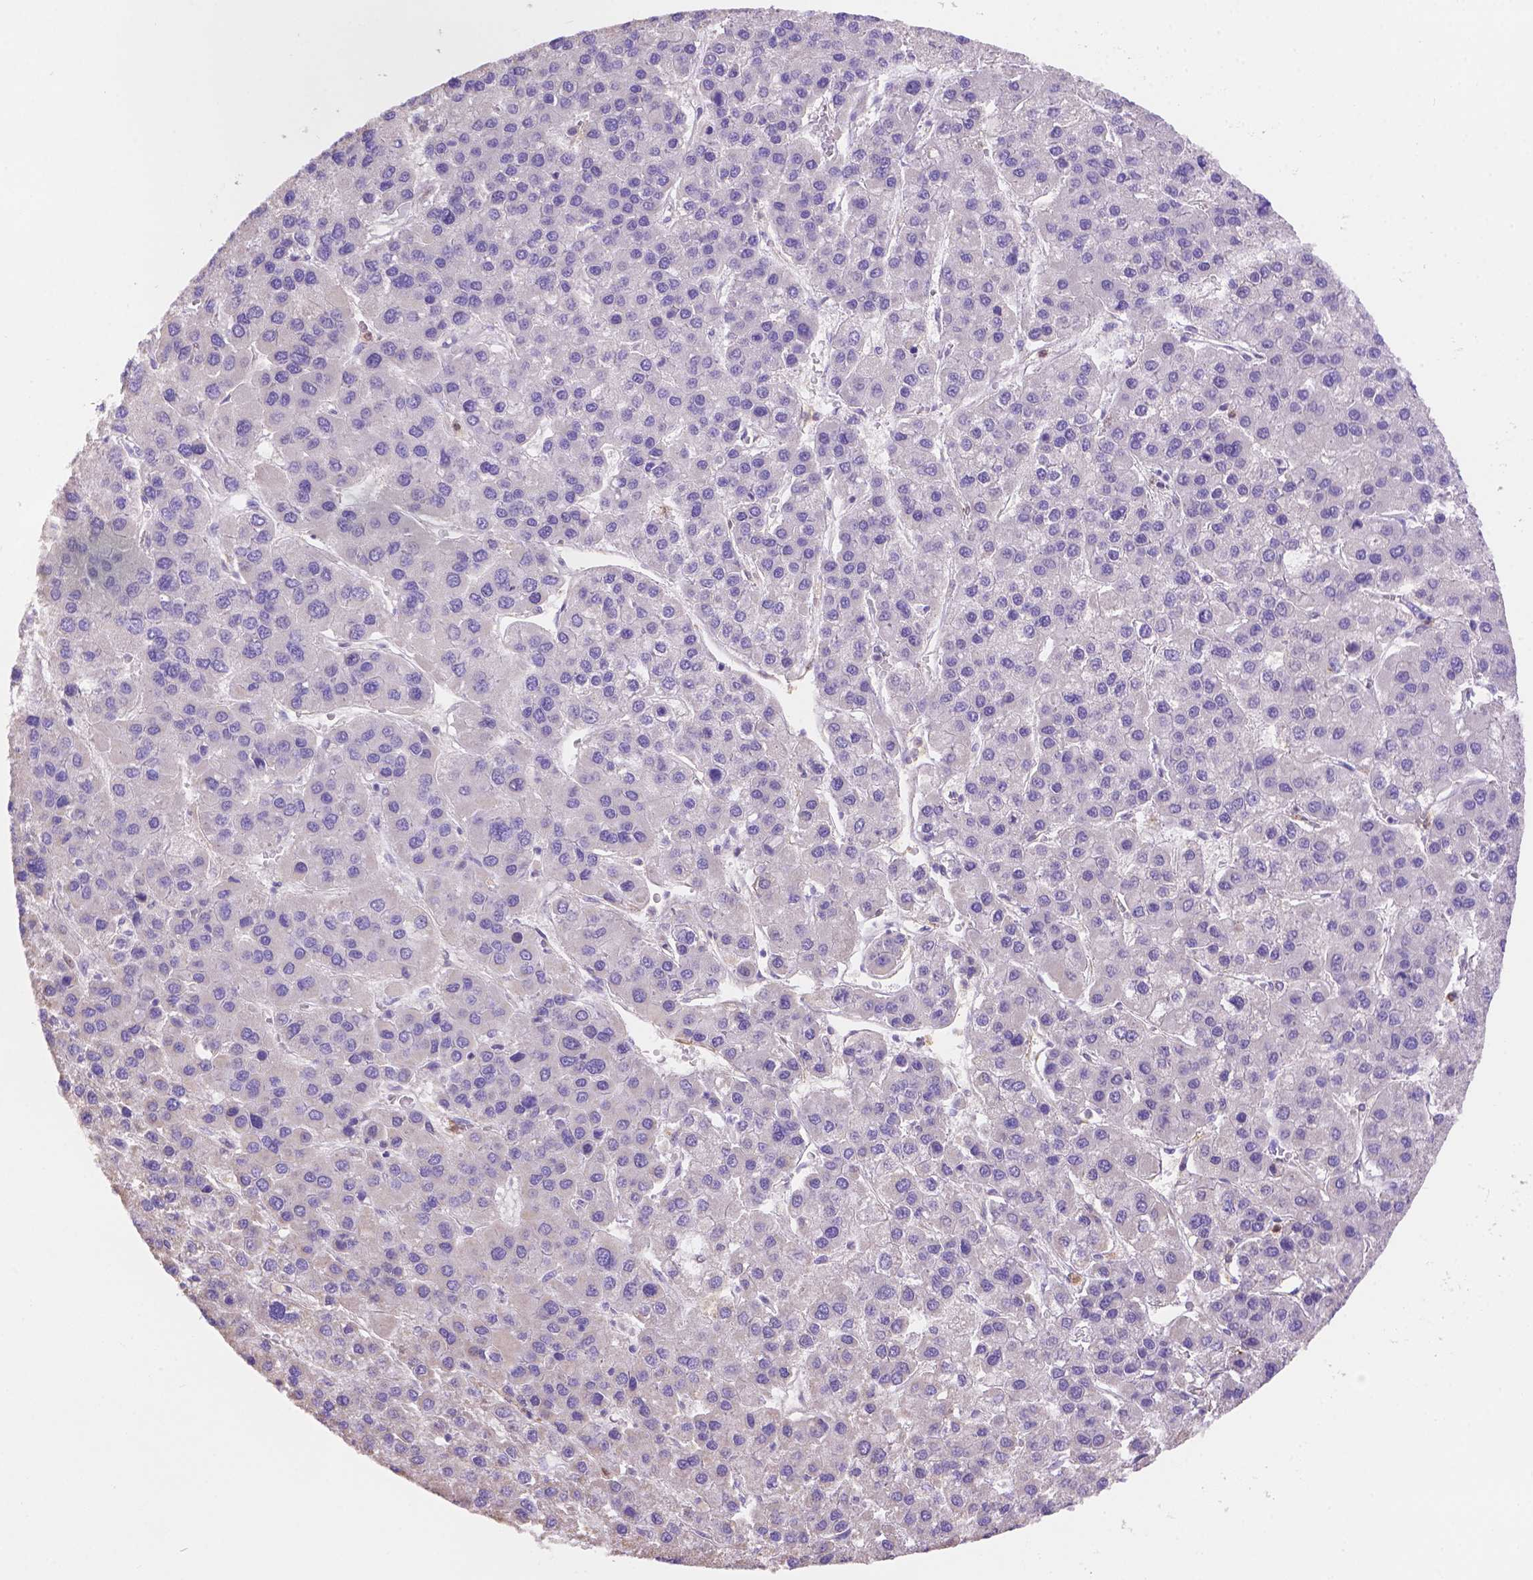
{"staining": {"intensity": "negative", "quantity": "none", "location": "none"}, "tissue": "liver cancer", "cell_type": "Tumor cells", "image_type": "cancer", "snomed": [{"axis": "morphology", "description": "Carcinoma, Hepatocellular, NOS"}, {"axis": "topography", "description": "Liver"}], "caption": "A photomicrograph of liver cancer (hepatocellular carcinoma) stained for a protein demonstrates no brown staining in tumor cells.", "gene": "NXPE2", "patient": {"sex": "female", "age": 41}}